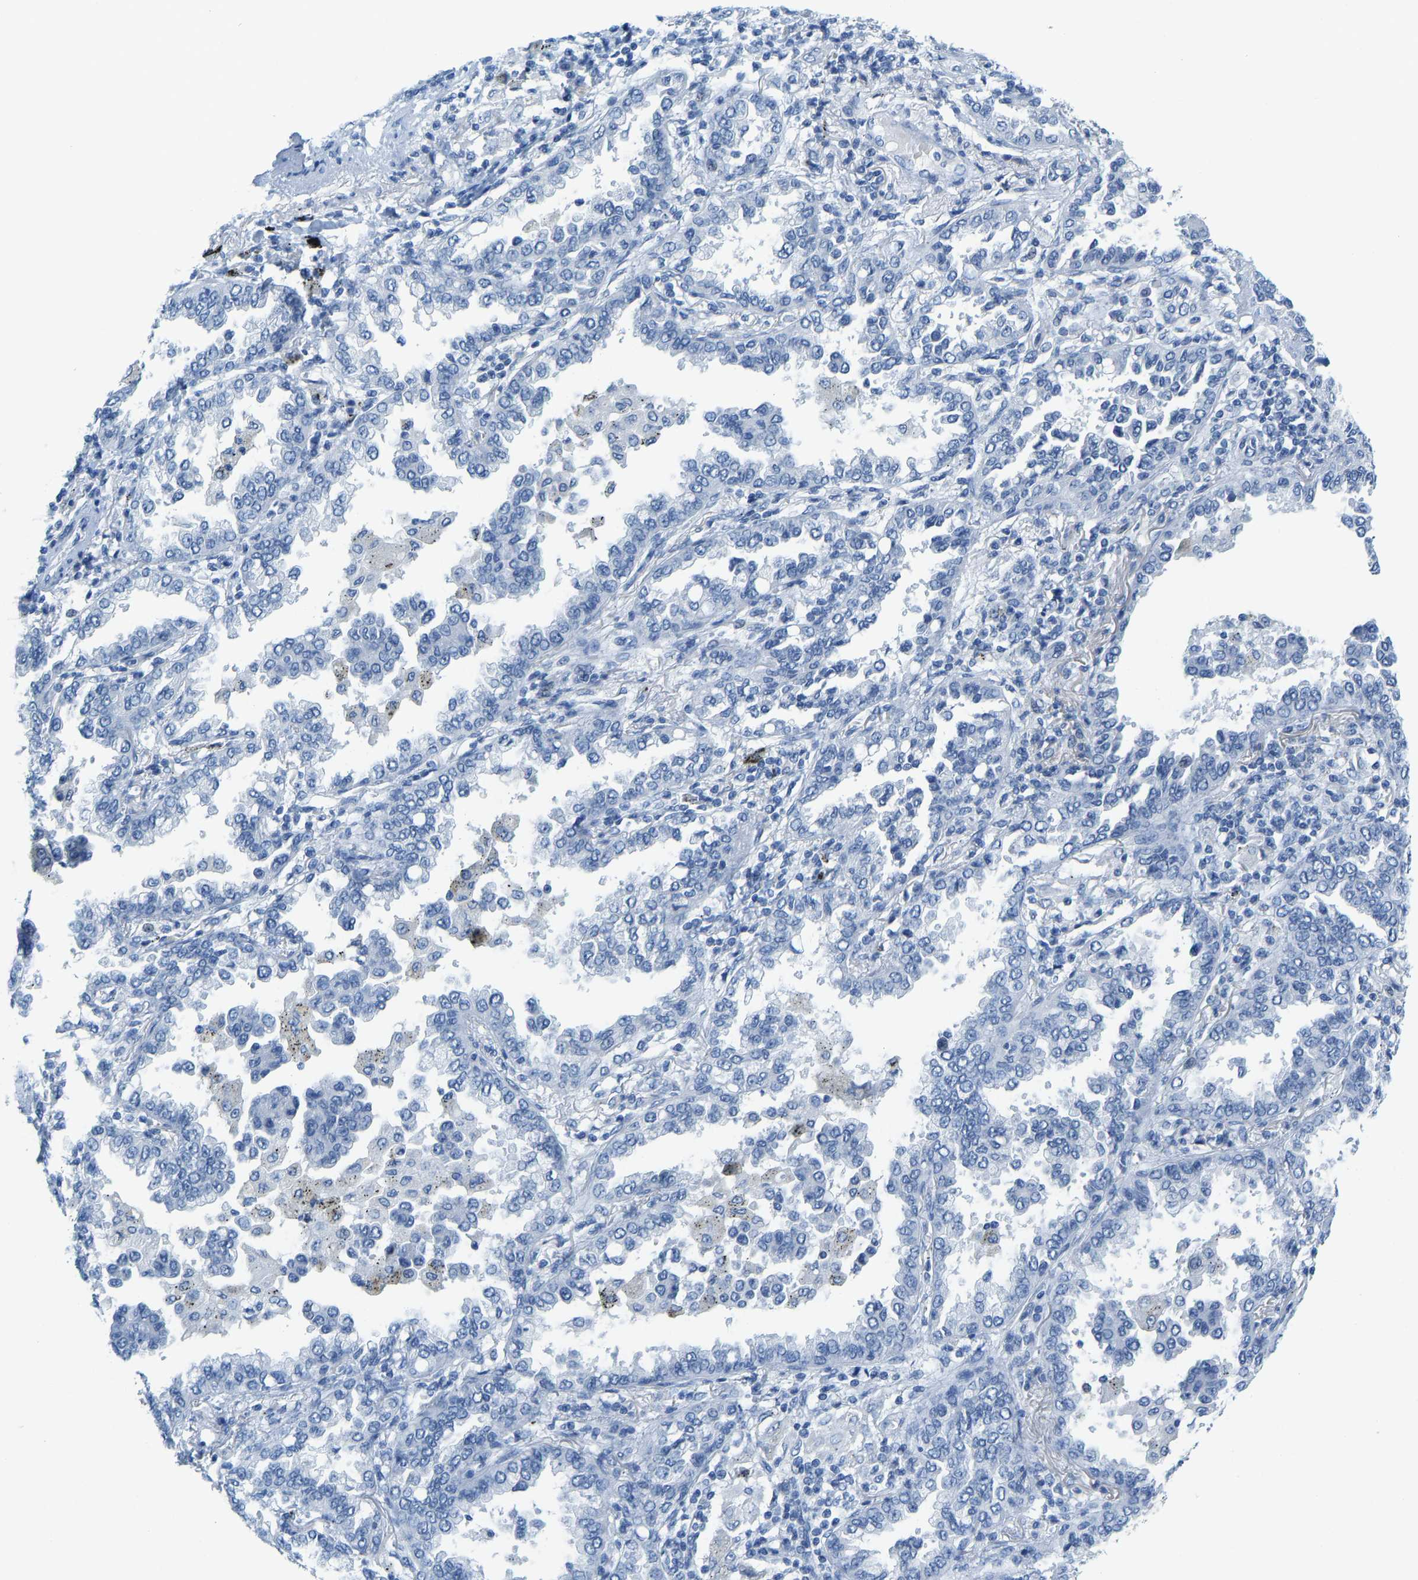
{"staining": {"intensity": "negative", "quantity": "none", "location": "none"}, "tissue": "lung cancer", "cell_type": "Tumor cells", "image_type": "cancer", "snomed": [{"axis": "morphology", "description": "Normal tissue, NOS"}, {"axis": "morphology", "description": "Adenocarcinoma, NOS"}, {"axis": "topography", "description": "Lung"}], "caption": "A micrograph of lung cancer (adenocarcinoma) stained for a protein exhibits no brown staining in tumor cells.", "gene": "SERPINB3", "patient": {"sex": "male", "age": 59}}